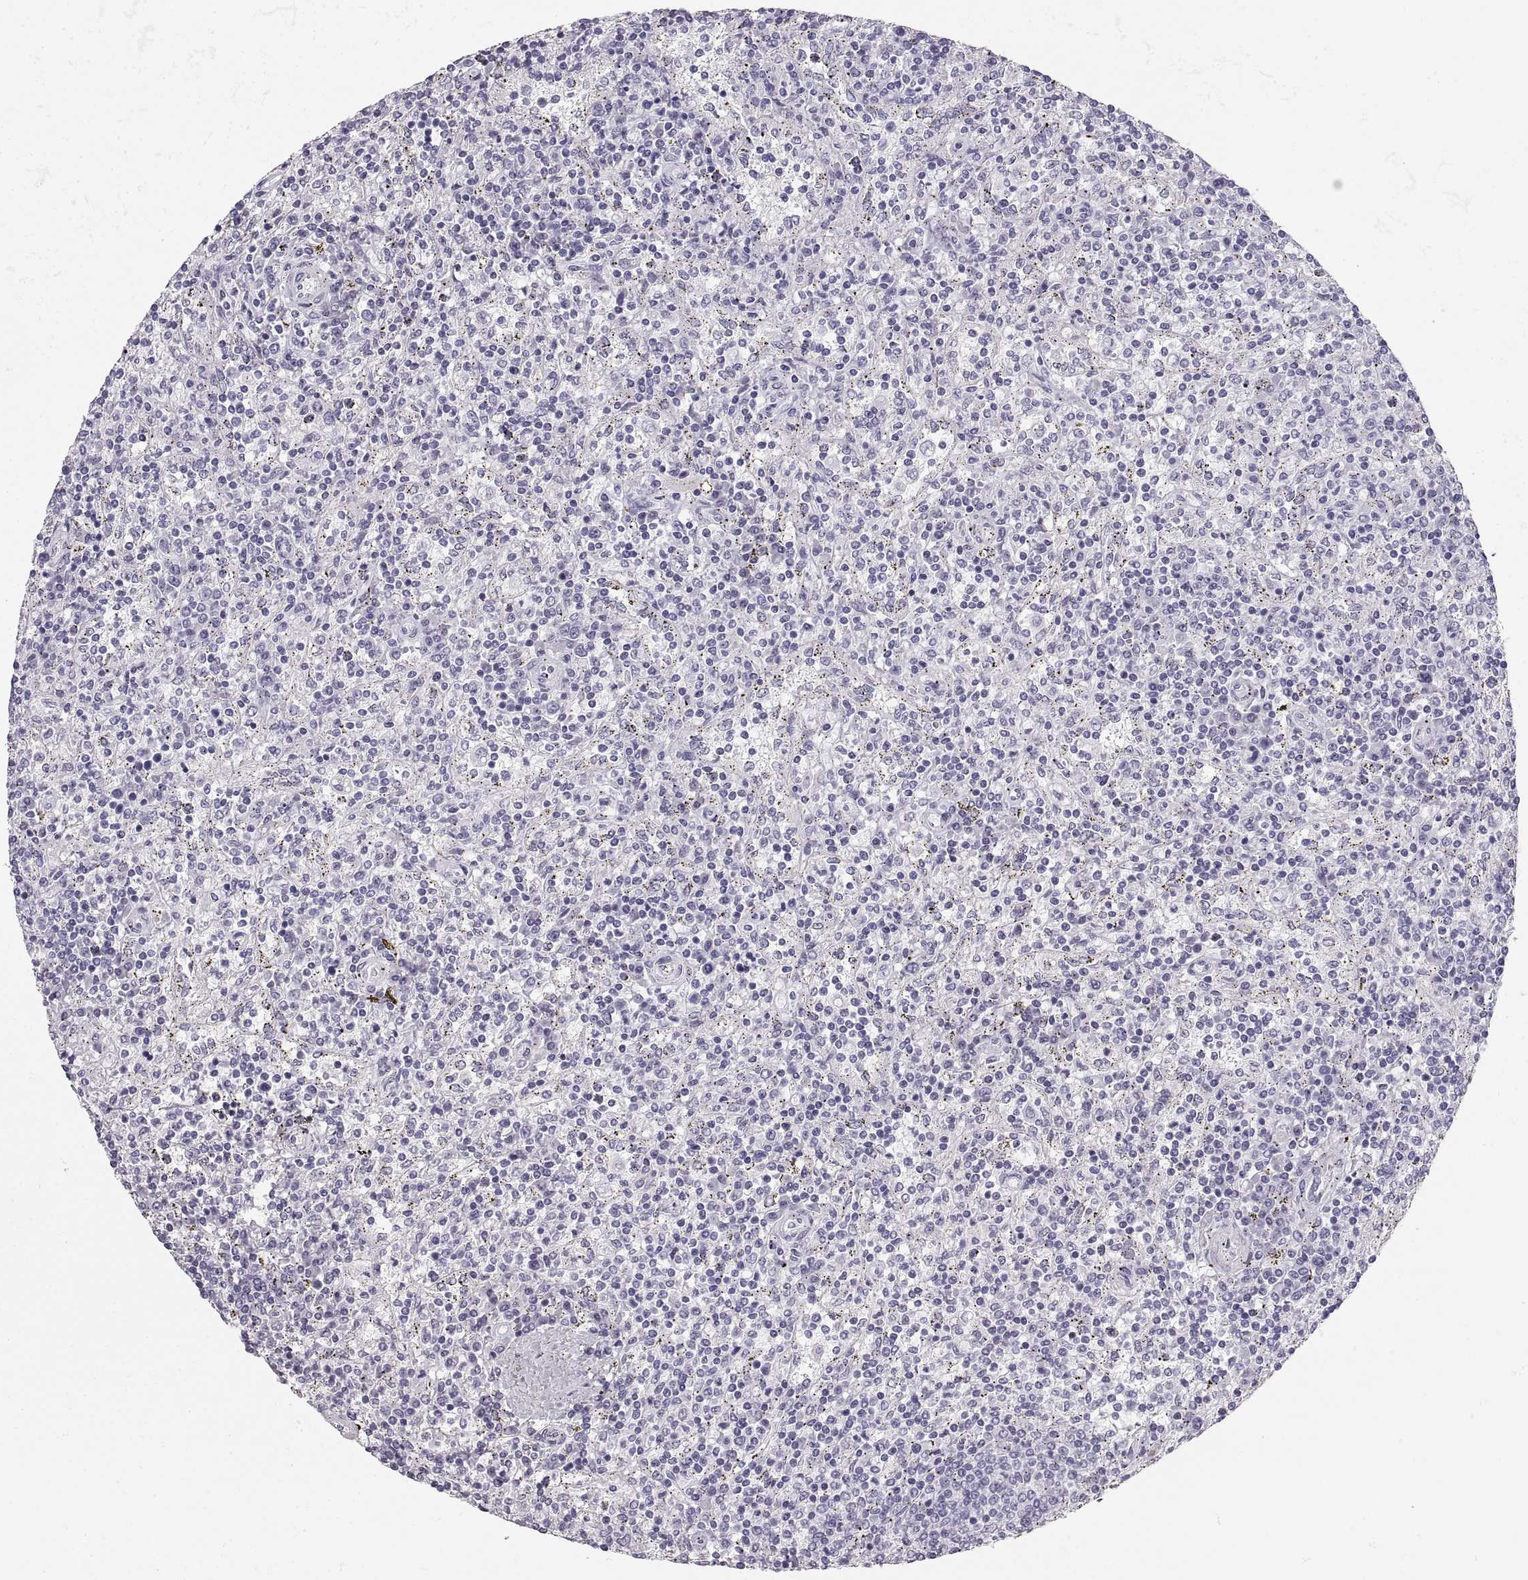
{"staining": {"intensity": "negative", "quantity": "none", "location": "none"}, "tissue": "lymphoma", "cell_type": "Tumor cells", "image_type": "cancer", "snomed": [{"axis": "morphology", "description": "Malignant lymphoma, non-Hodgkin's type, Low grade"}, {"axis": "topography", "description": "Spleen"}], "caption": "Tumor cells show no significant positivity in low-grade malignant lymphoma, non-Hodgkin's type.", "gene": "CRYAA", "patient": {"sex": "male", "age": 62}}